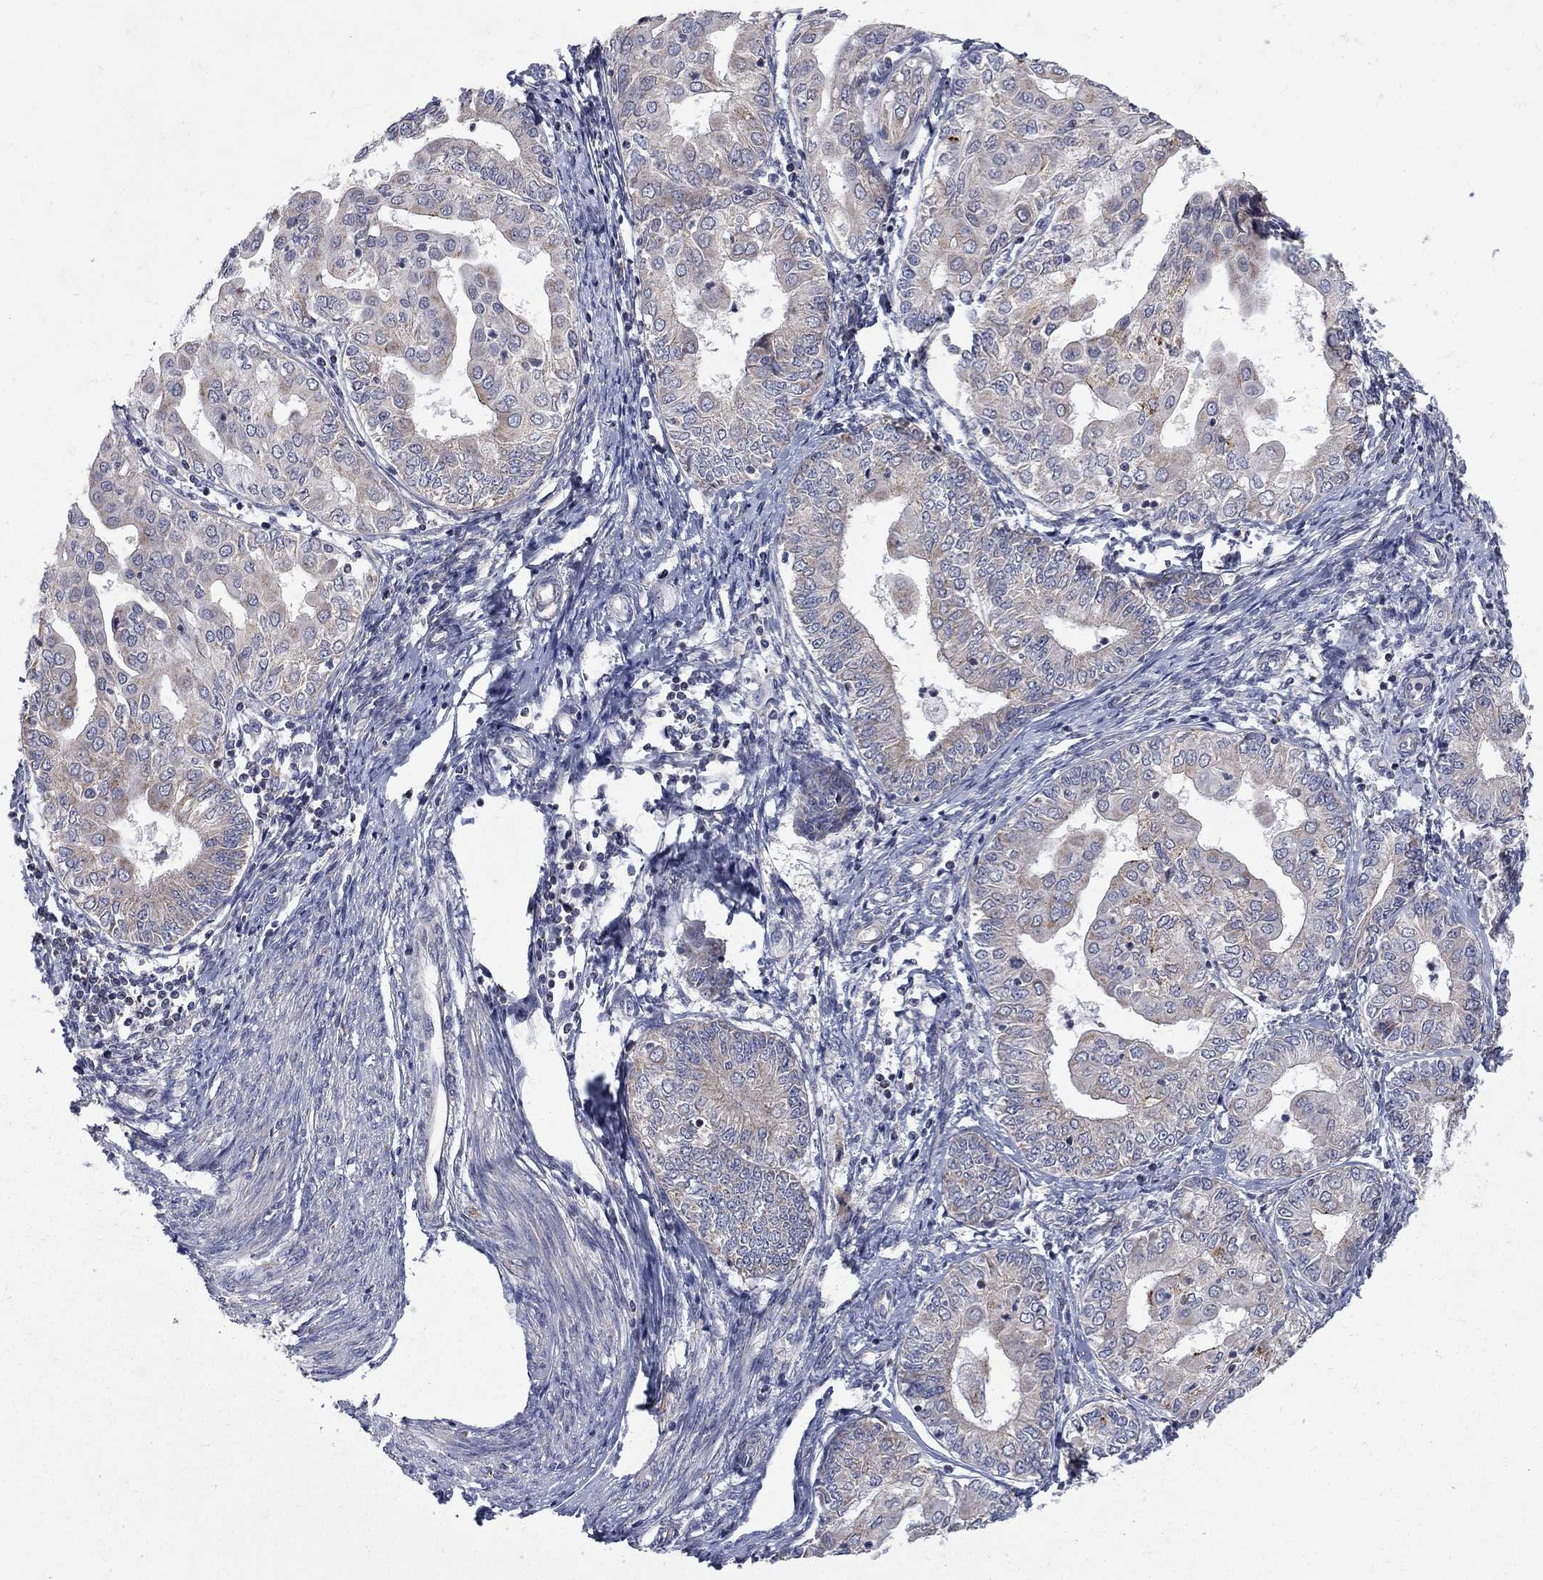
{"staining": {"intensity": "weak", "quantity": "<25%", "location": "cytoplasmic/membranous"}, "tissue": "endometrial cancer", "cell_type": "Tumor cells", "image_type": "cancer", "snomed": [{"axis": "morphology", "description": "Adenocarcinoma, NOS"}, {"axis": "topography", "description": "Endometrium"}], "caption": "IHC of endometrial adenocarcinoma demonstrates no expression in tumor cells.", "gene": "SH2B1", "patient": {"sex": "female", "age": 68}}